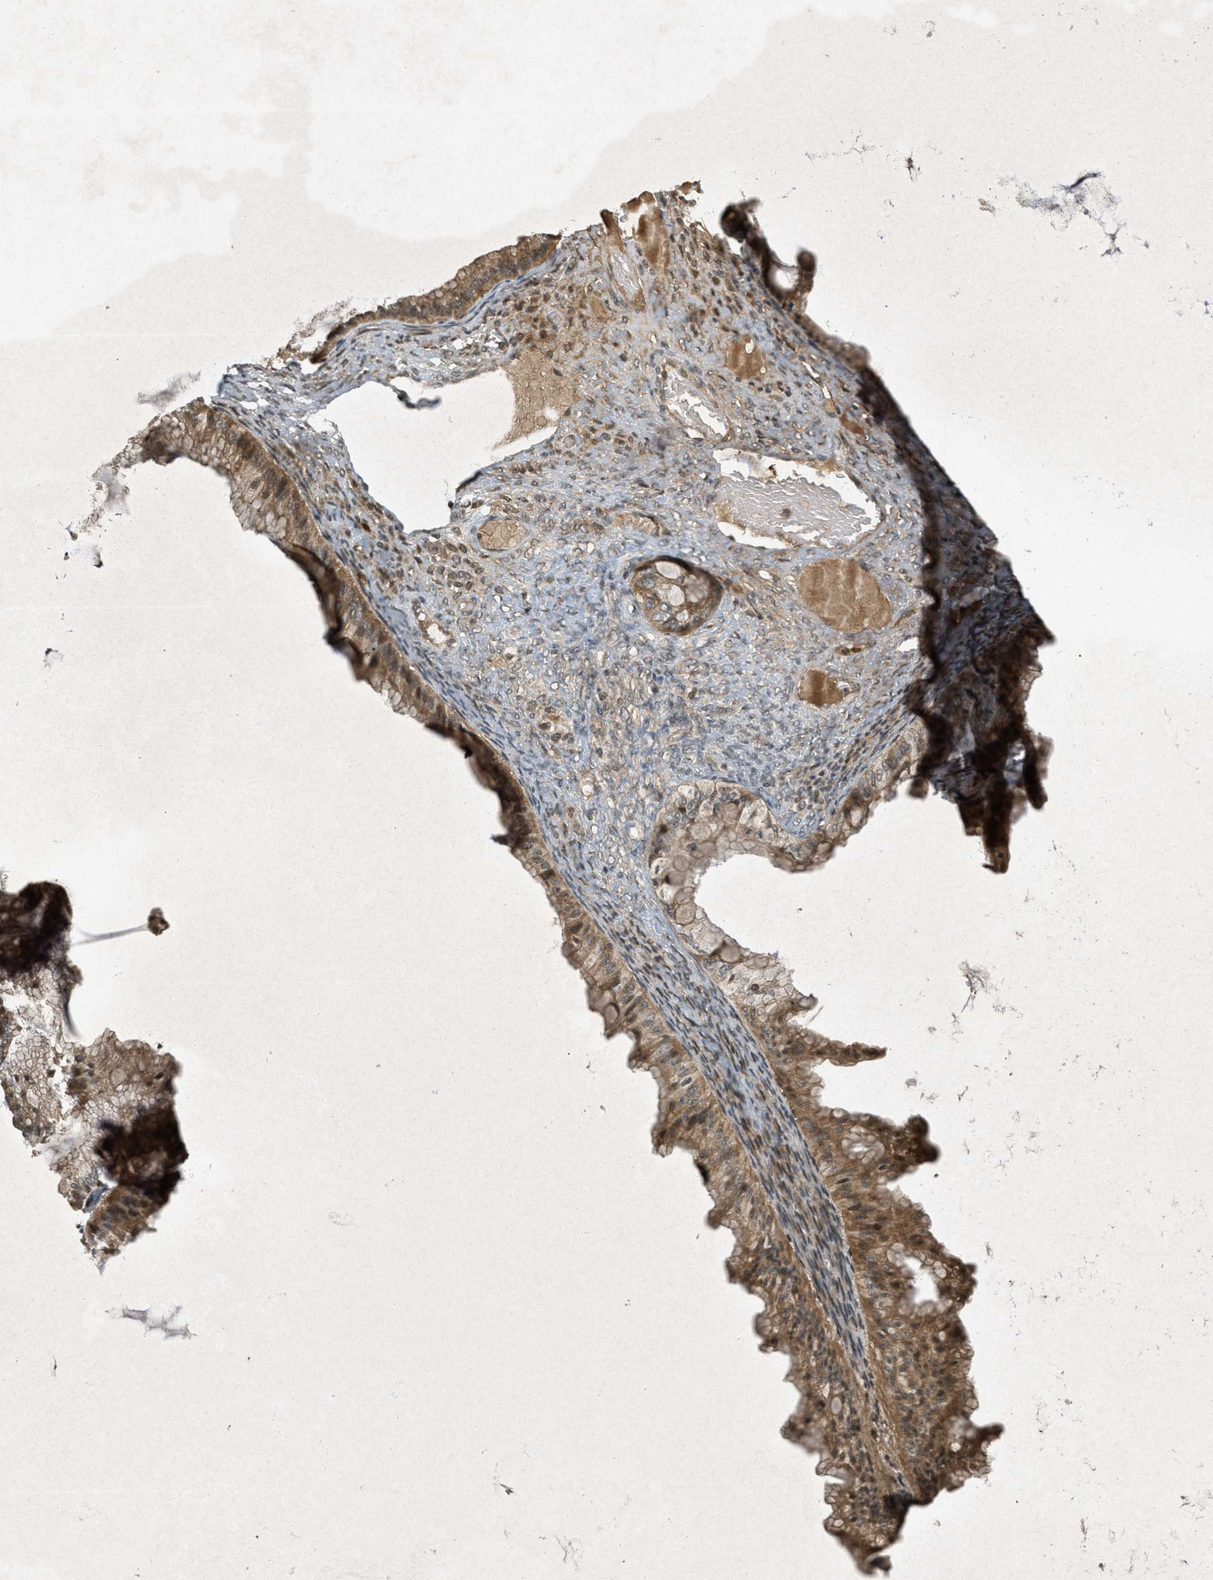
{"staining": {"intensity": "moderate", "quantity": ">75%", "location": "cytoplasmic/membranous"}, "tissue": "ovarian cancer", "cell_type": "Tumor cells", "image_type": "cancer", "snomed": [{"axis": "morphology", "description": "Cystadenocarcinoma, mucinous, NOS"}, {"axis": "topography", "description": "Ovary"}], "caption": "Moderate cytoplasmic/membranous protein staining is seen in approximately >75% of tumor cells in mucinous cystadenocarcinoma (ovarian).", "gene": "ATG7", "patient": {"sex": "female", "age": 61}}